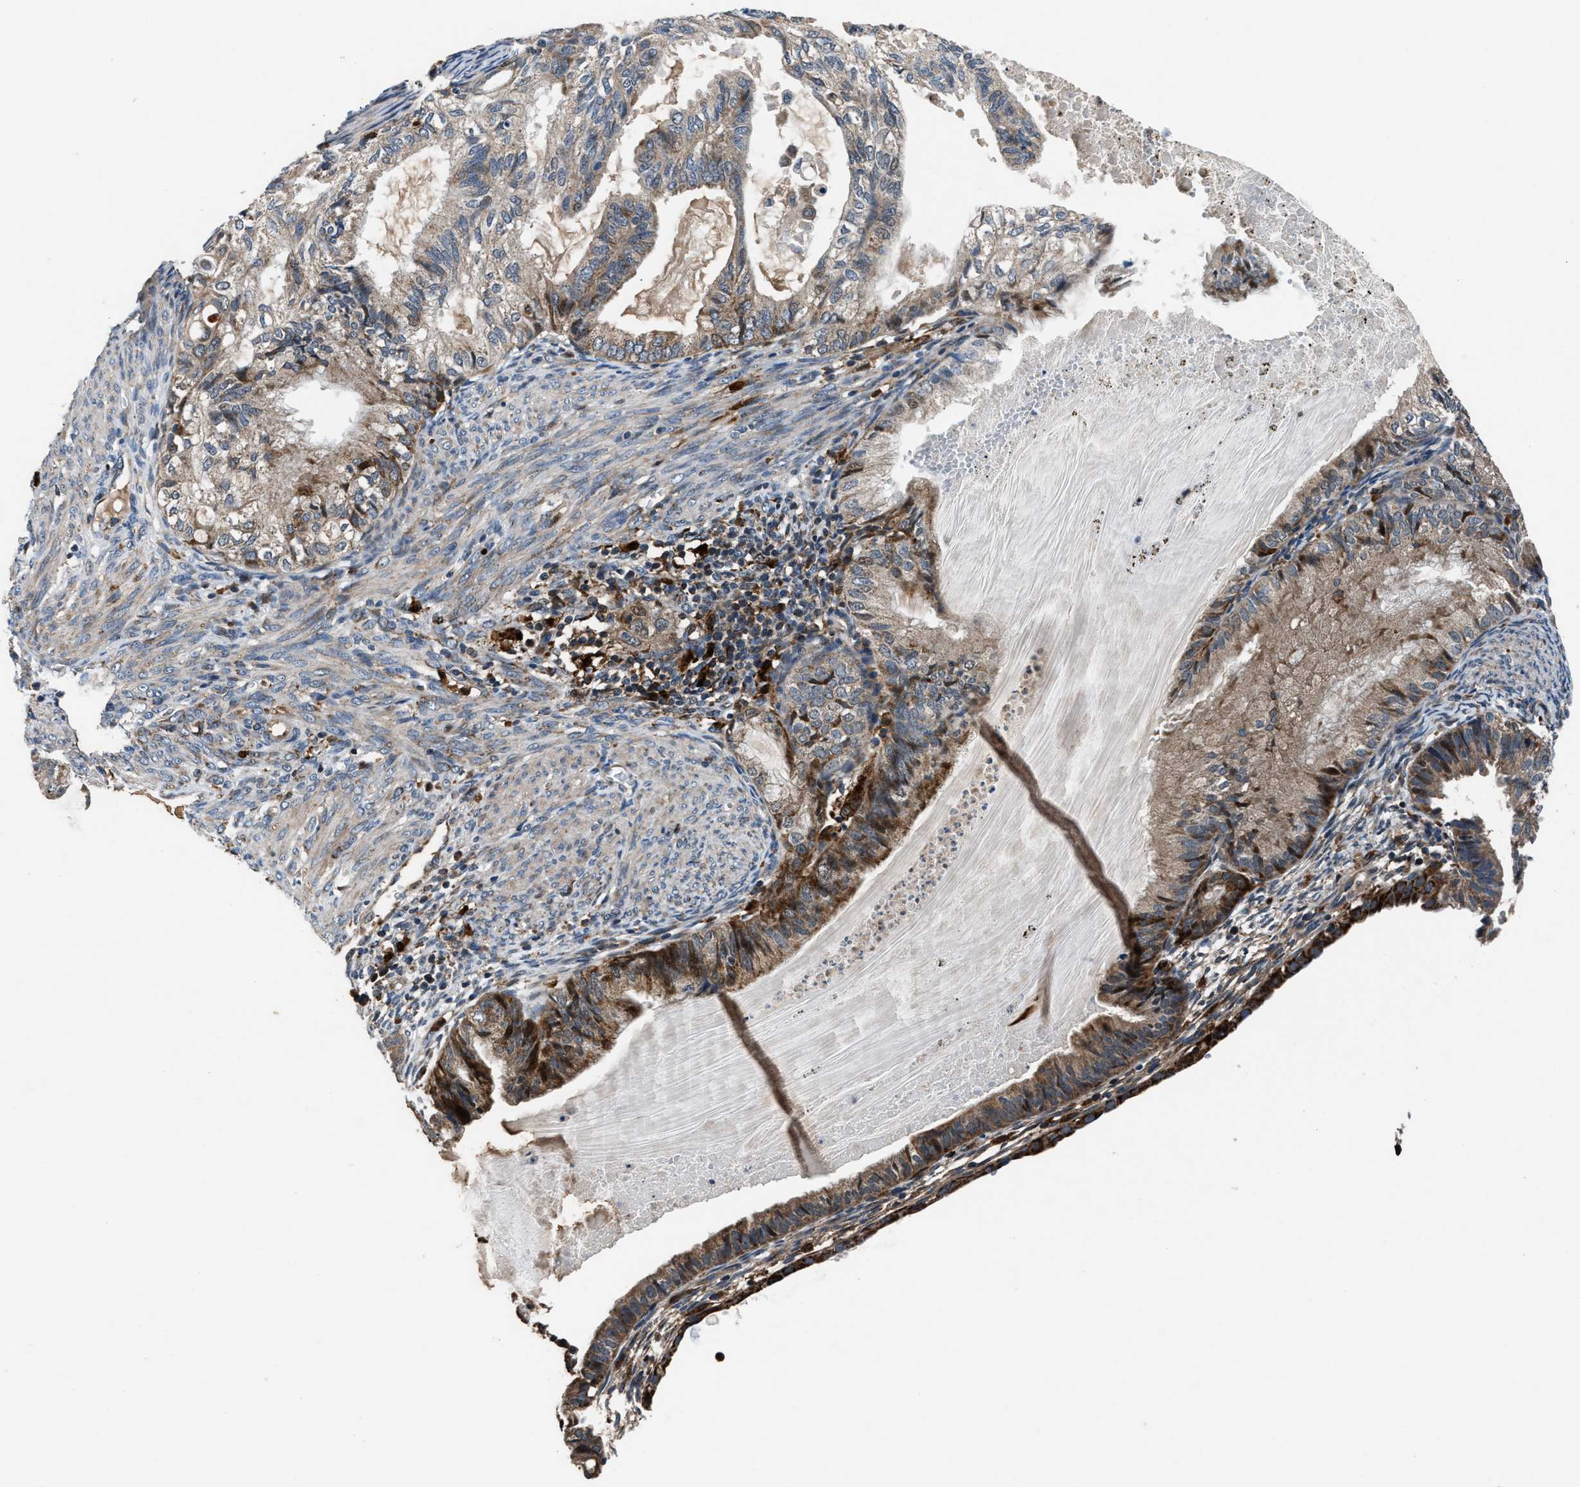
{"staining": {"intensity": "moderate", "quantity": "<25%", "location": "cytoplasmic/membranous"}, "tissue": "cervical cancer", "cell_type": "Tumor cells", "image_type": "cancer", "snomed": [{"axis": "morphology", "description": "Normal tissue, NOS"}, {"axis": "morphology", "description": "Adenocarcinoma, NOS"}, {"axis": "topography", "description": "Cervix"}, {"axis": "topography", "description": "Endometrium"}], "caption": "Human cervical cancer (adenocarcinoma) stained with a protein marker exhibits moderate staining in tumor cells.", "gene": "FAM221A", "patient": {"sex": "female", "age": 86}}